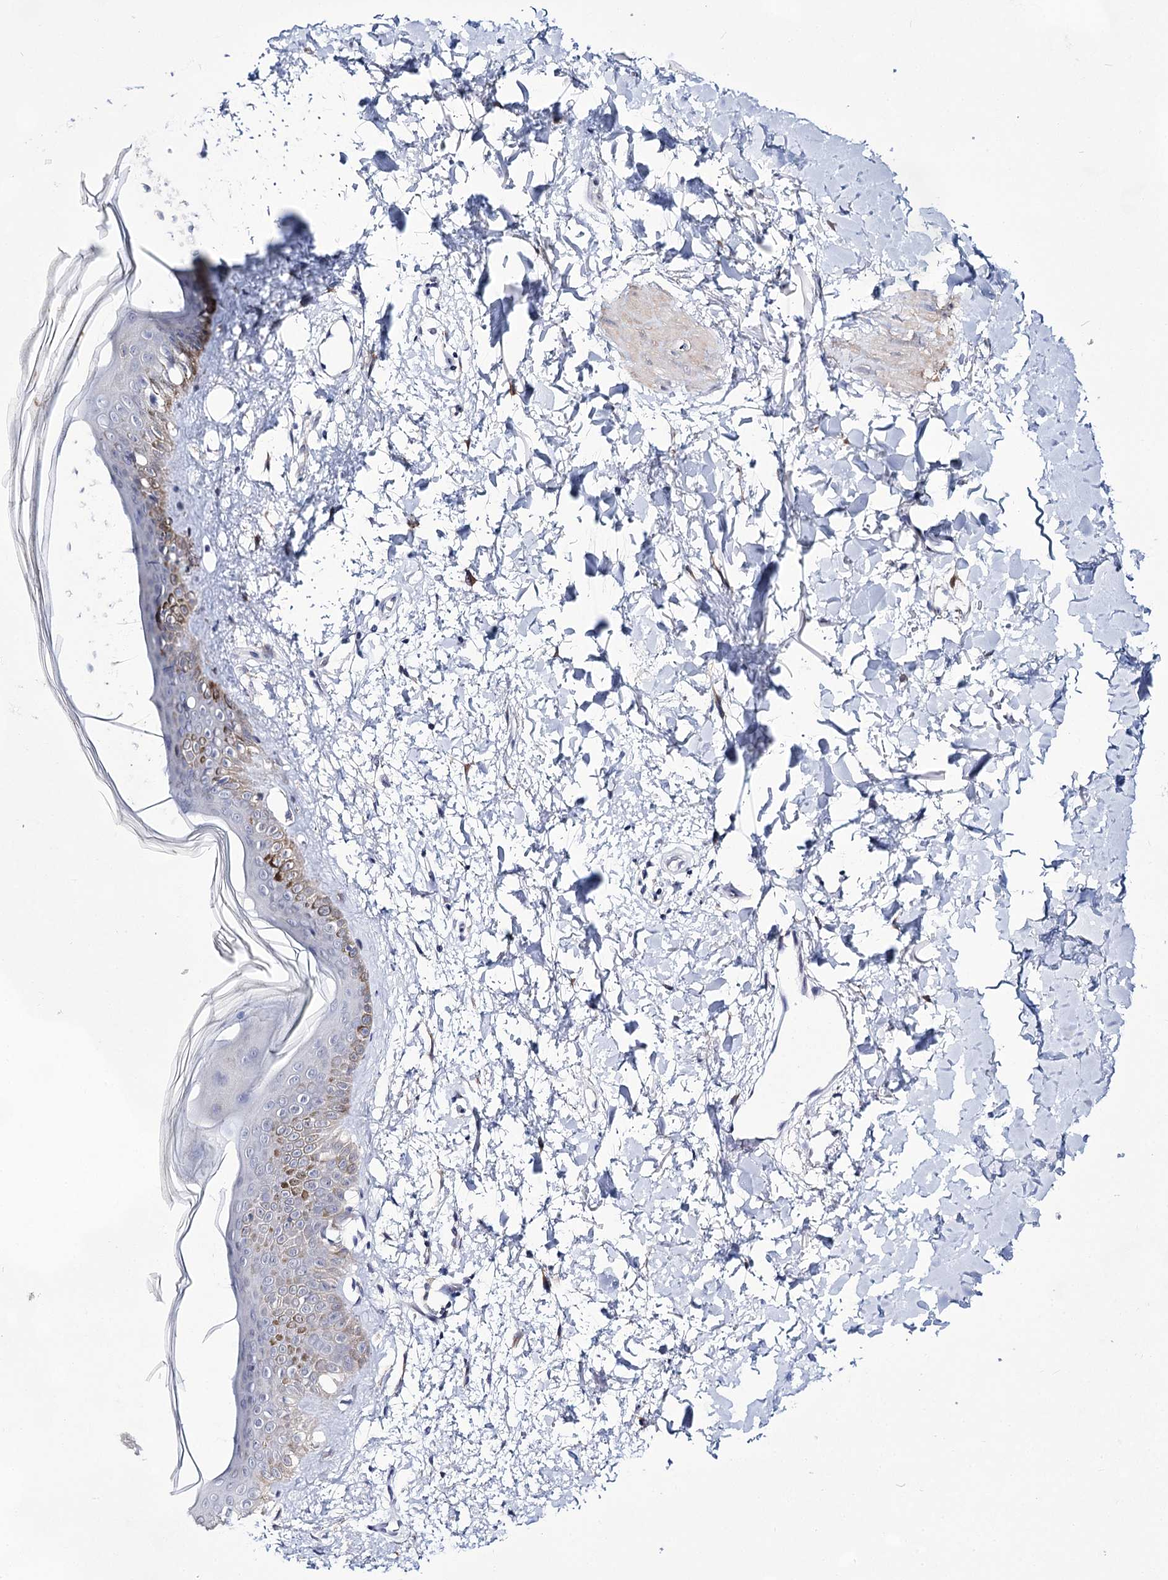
{"staining": {"intensity": "negative", "quantity": "none", "location": "none"}, "tissue": "skin", "cell_type": "Fibroblasts", "image_type": "normal", "snomed": [{"axis": "morphology", "description": "Normal tissue, NOS"}, {"axis": "topography", "description": "Skin"}], "caption": "DAB immunohistochemical staining of normal human skin exhibits no significant positivity in fibroblasts.", "gene": "UGDH", "patient": {"sex": "female", "age": 58}}